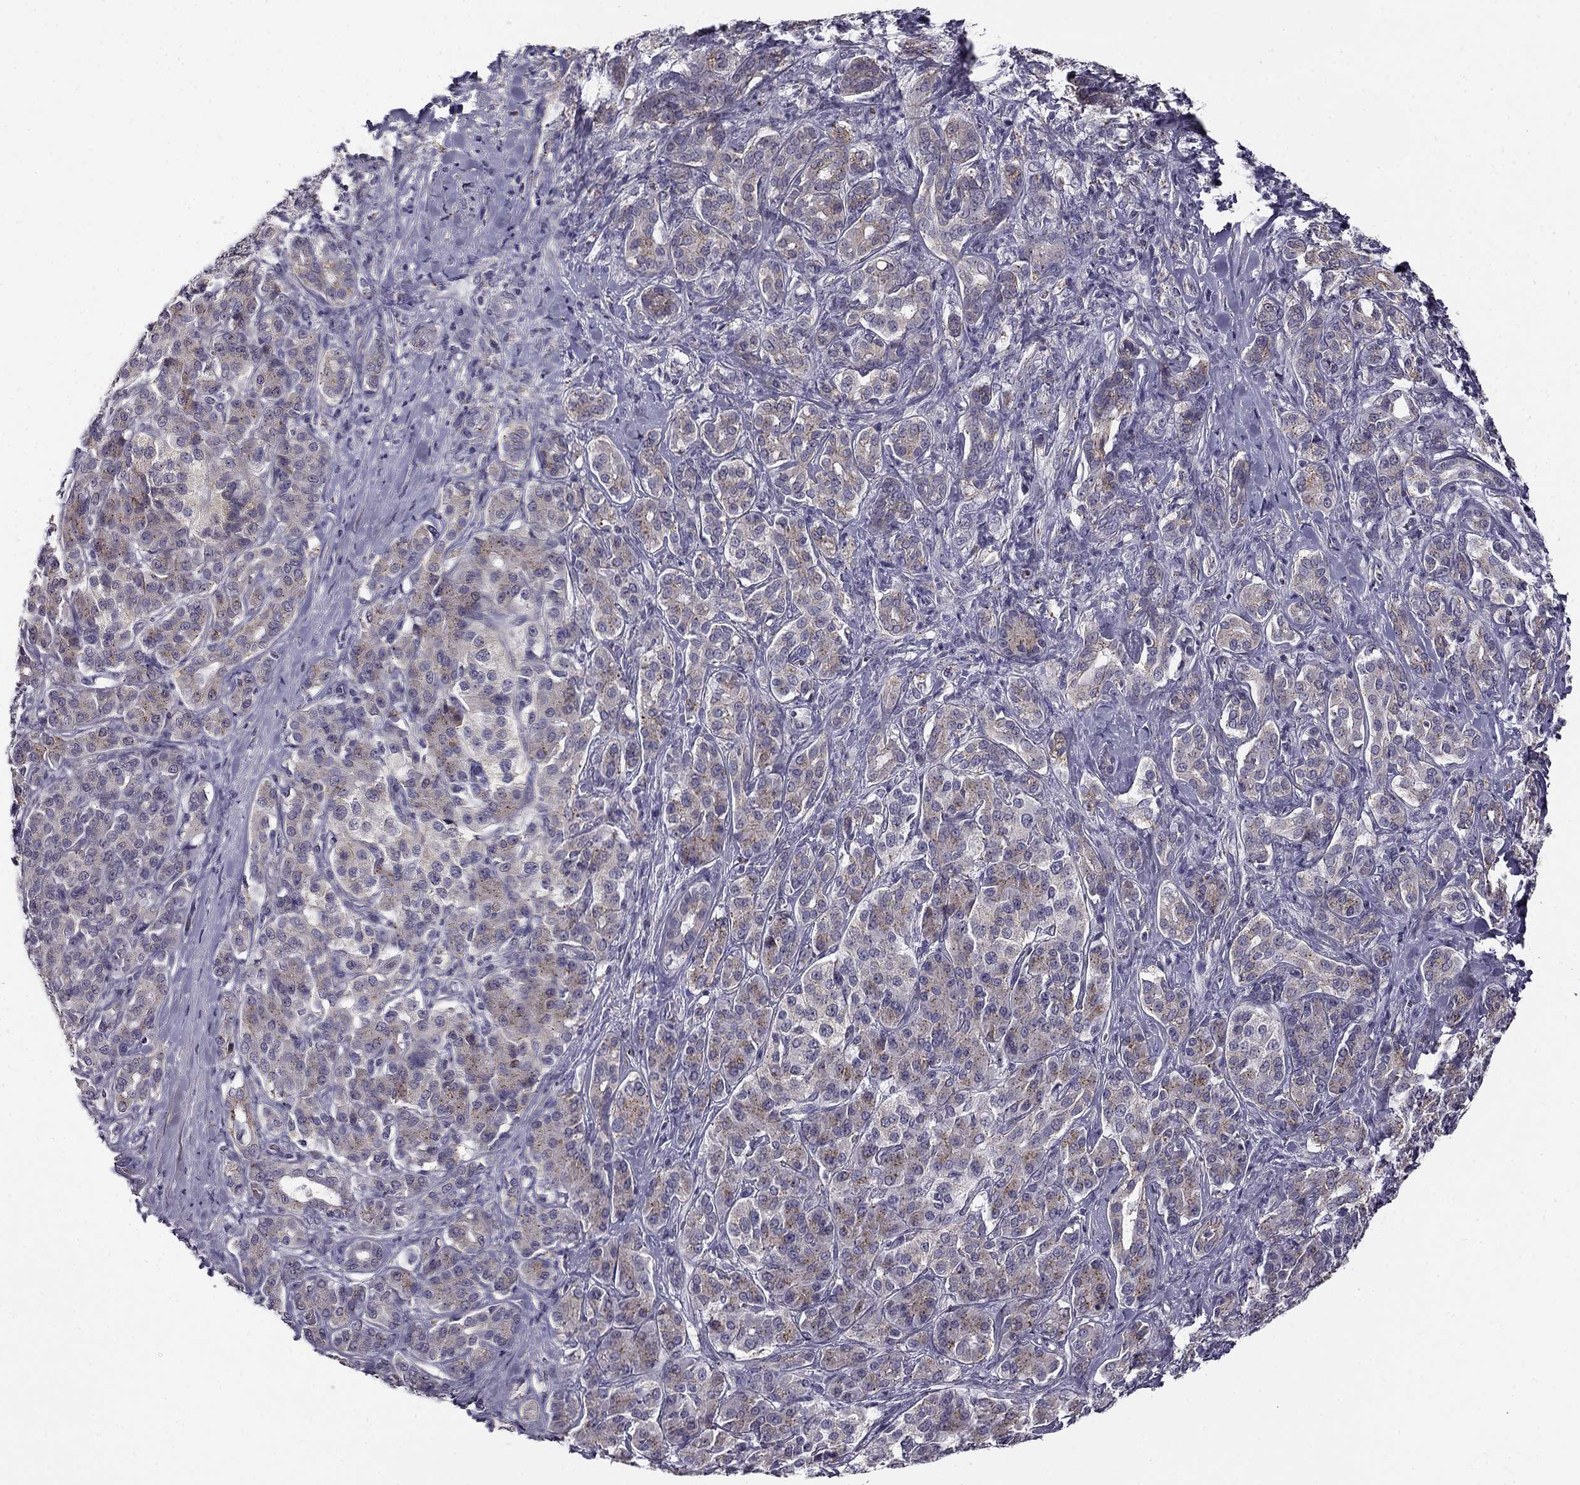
{"staining": {"intensity": "weak", "quantity": "25%-75%", "location": "cytoplasmic/membranous"}, "tissue": "pancreatic cancer", "cell_type": "Tumor cells", "image_type": "cancer", "snomed": [{"axis": "morphology", "description": "Normal tissue, NOS"}, {"axis": "morphology", "description": "Inflammation, NOS"}, {"axis": "morphology", "description": "Adenocarcinoma, NOS"}, {"axis": "topography", "description": "Pancreas"}], "caption": "Brown immunohistochemical staining in human adenocarcinoma (pancreatic) exhibits weak cytoplasmic/membranous expression in about 25%-75% of tumor cells.", "gene": "CNR1", "patient": {"sex": "male", "age": 57}}